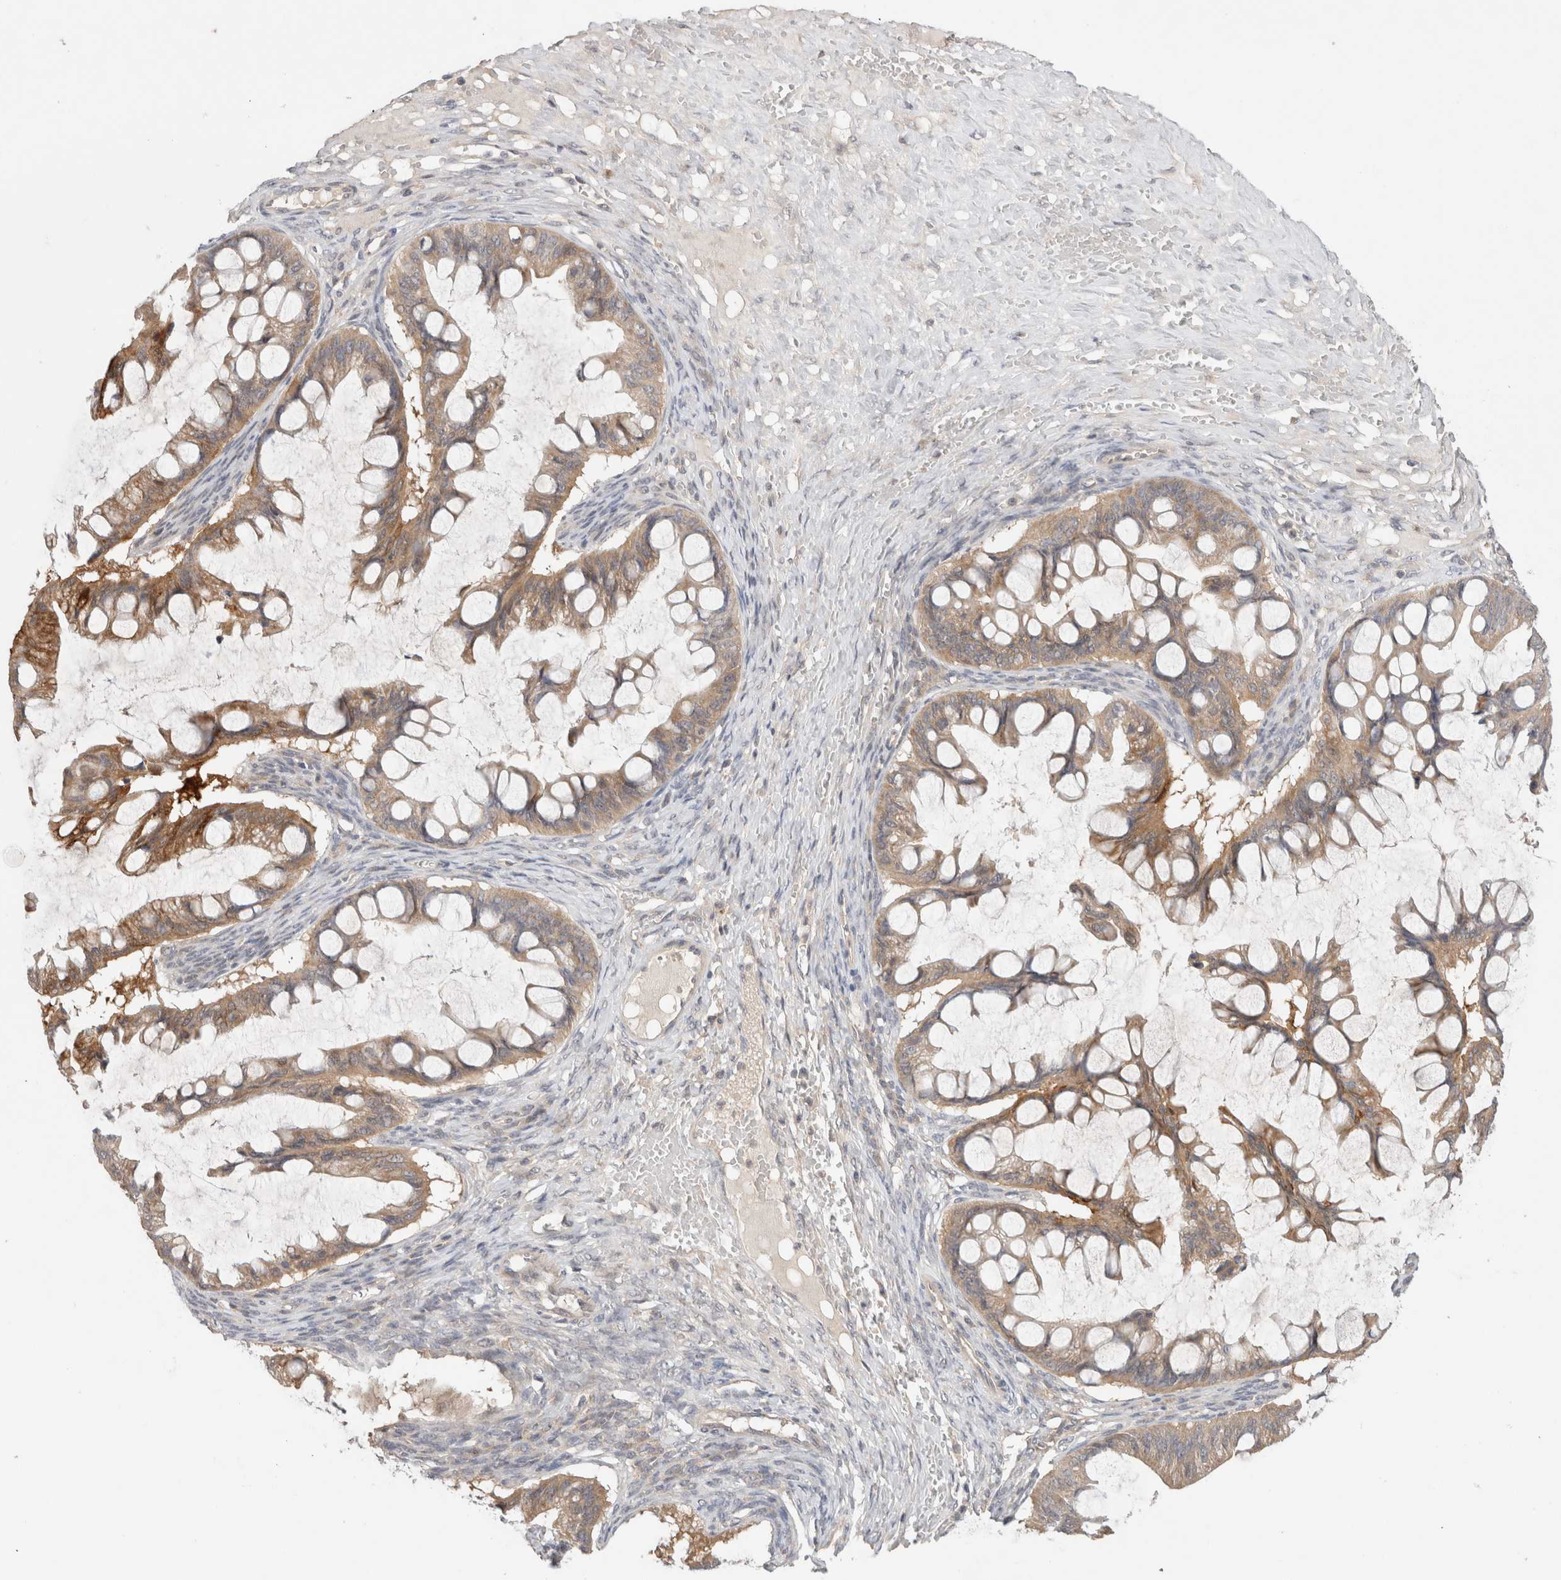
{"staining": {"intensity": "weak", "quantity": ">75%", "location": "cytoplasmic/membranous"}, "tissue": "ovarian cancer", "cell_type": "Tumor cells", "image_type": "cancer", "snomed": [{"axis": "morphology", "description": "Cystadenocarcinoma, mucinous, NOS"}, {"axis": "topography", "description": "Ovary"}], "caption": "A low amount of weak cytoplasmic/membranous staining is seen in approximately >75% of tumor cells in ovarian cancer tissue.", "gene": "SGK1", "patient": {"sex": "female", "age": 73}}